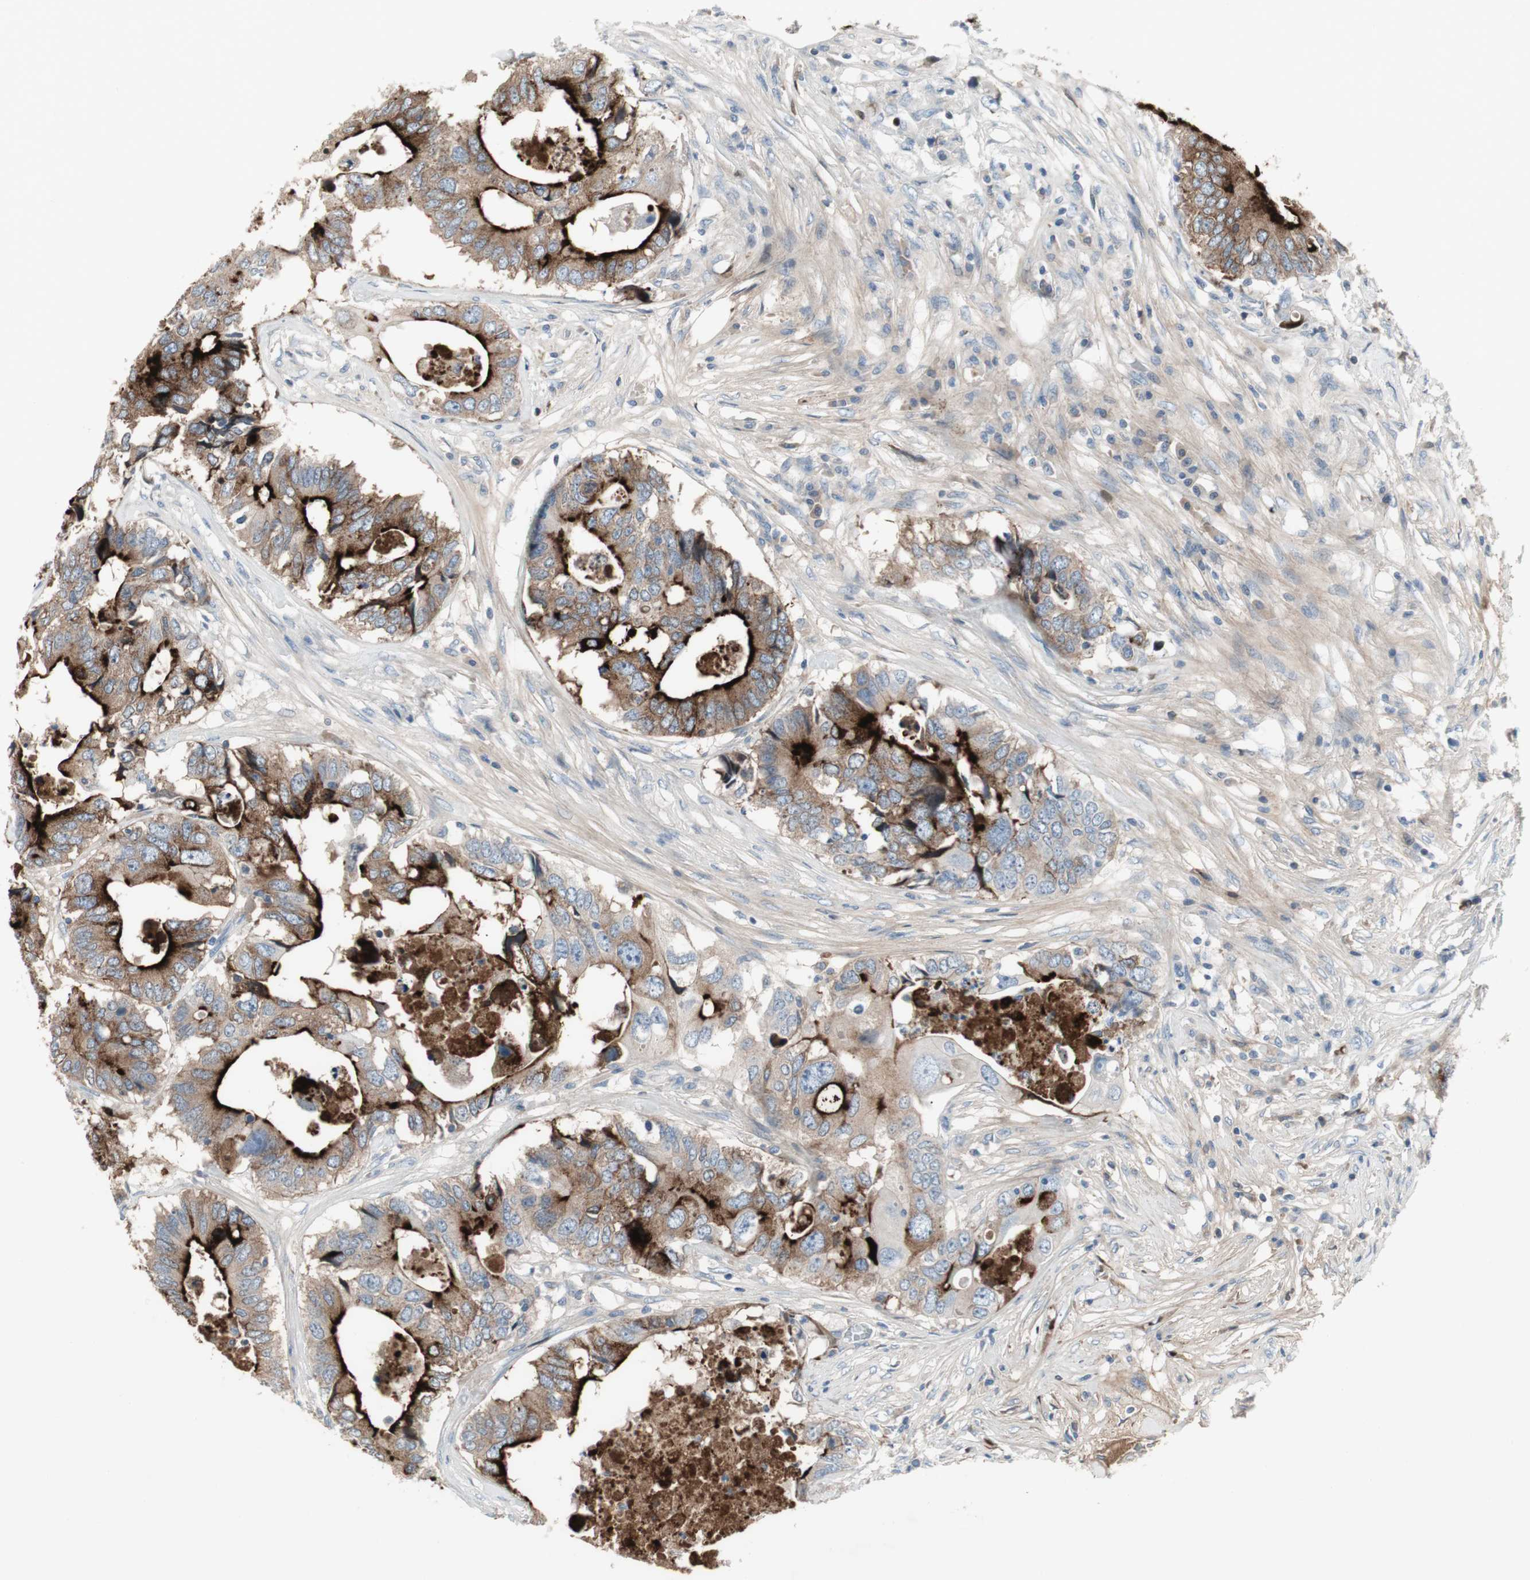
{"staining": {"intensity": "strong", "quantity": ">75%", "location": "cytoplasmic/membranous"}, "tissue": "colorectal cancer", "cell_type": "Tumor cells", "image_type": "cancer", "snomed": [{"axis": "morphology", "description": "Adenocarcinoma, NOS"}, {"axis": "topography", "description": "Colon"}], "caption": "Immunohistochemistry micrograph of neoplastic tissue: human adenocarcinoma (colorectal) stained using IHC exhibits high levels of strong protein expression localized specifically in the cytoplasmic/membranous of tumor cells, appearing as a cytoplasmic/membranous brown color.", "gene": "PIGR", "patient": {"sex": "male", "age": 71}}